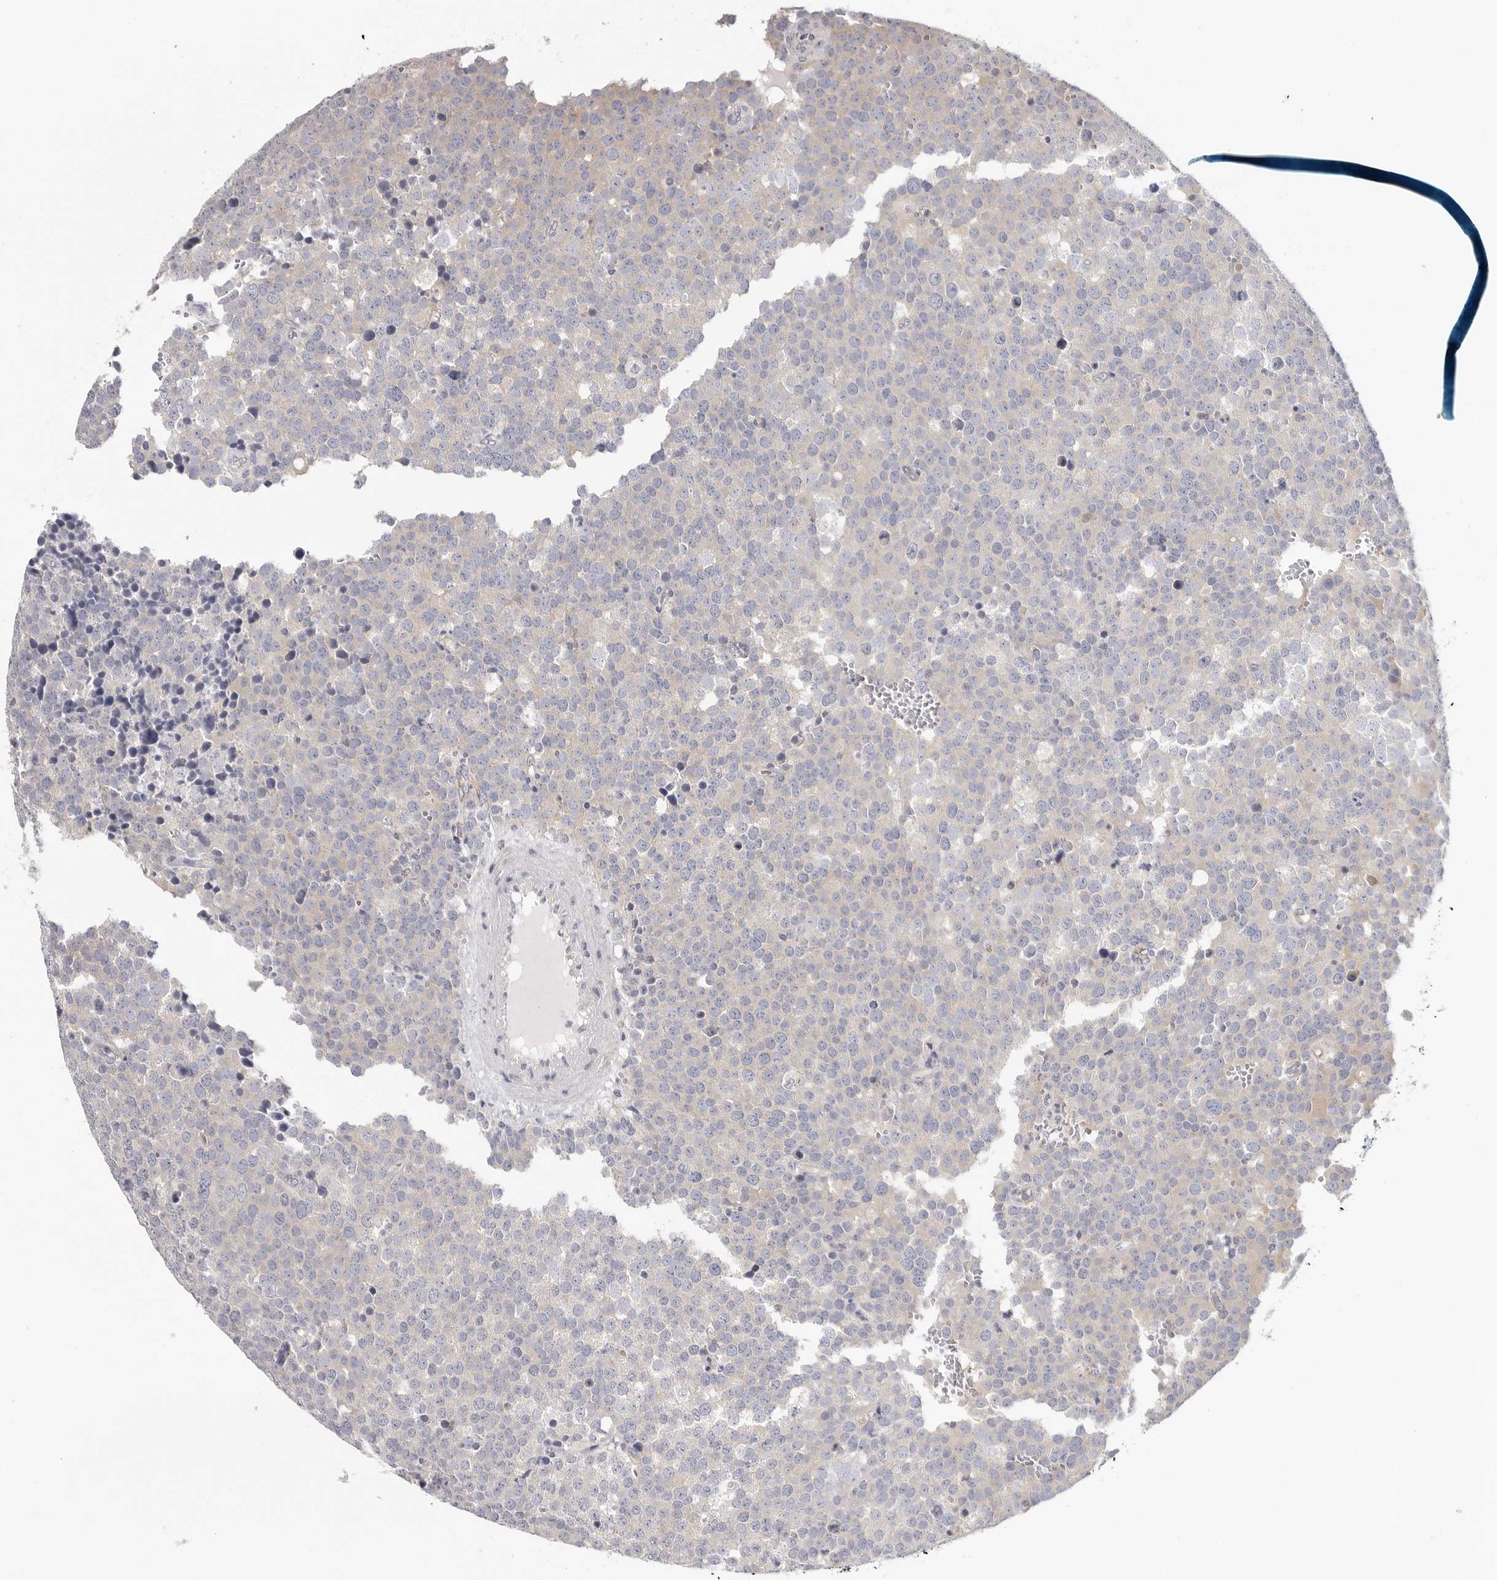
{"staining": {"intensity": "negative", "quantity": "none", "location": "none"}, "tissue": "testis cancer", "cell_type": "Tumor cells", "image_type": "cancer", "snomed": [{"axis": "morphology", "description": "Seminoma, NOS"}, {"axis": "topography", "description": "Testis"}], "caption": "The histopathology image exhibits no staining of tumor cells in testis cancer (seminoma).", "gene": "ELP3", "patient": {"sex": "male", "age": 71}}